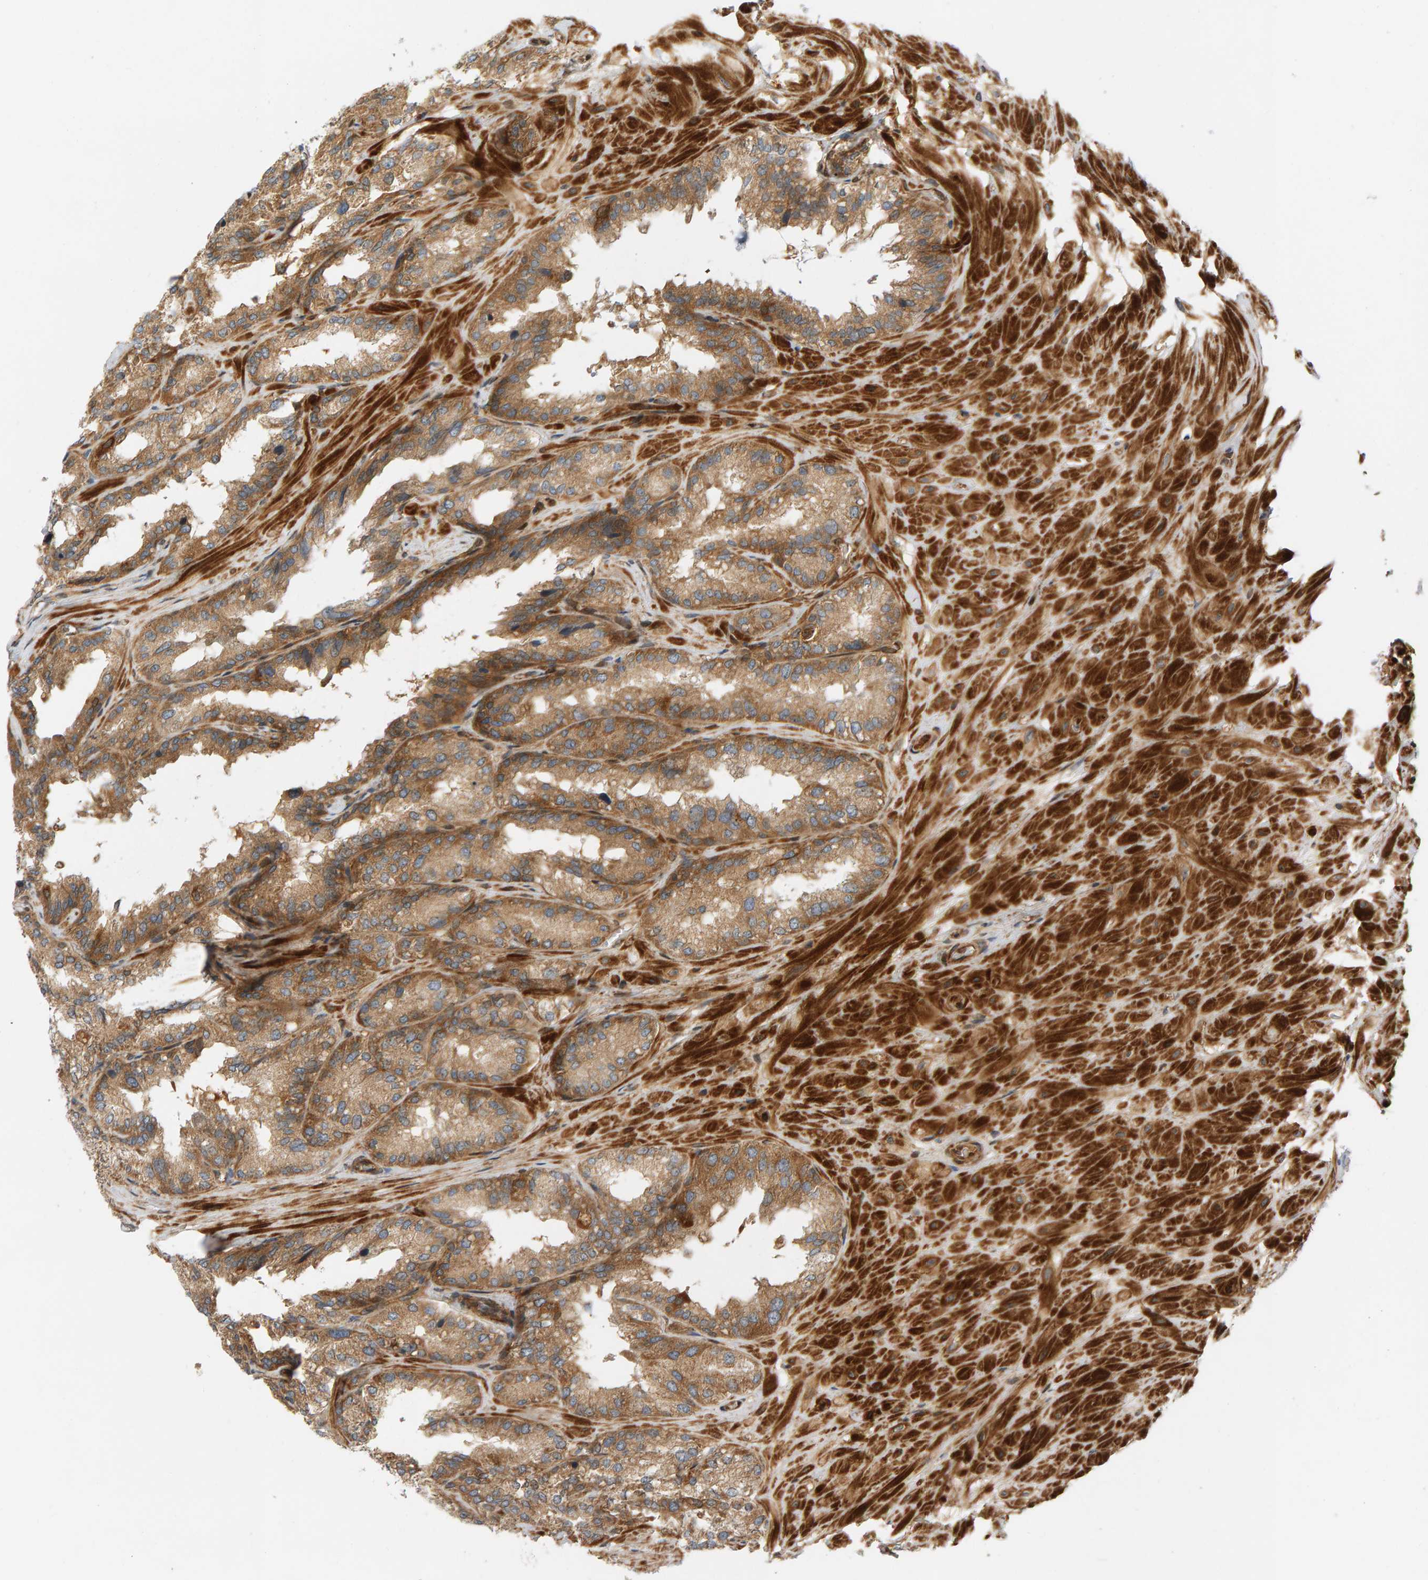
{"staining": {"intensity": "moderate", "quantity": ">75%", "location": "cytoplasmic/membranous"}, "tissue": "seminal vesicle", "cell_type": "Glandular cells", "image_type": "normal", "snomed": [{"axis": "morphology", "description": "Normal tissue, NOS"}, {"axis": "topography", "description": "Prostate"}, {"axis": "topography", "description": "Seminal veicle"}], "caption": "A brown stain shows moderate cytoplasmic/membranous expression of a protein in glandular cells of benign human seminal vesicle. (IHC, brightfield microscopy, high magnification).", "gene": "BAHCC1", "patient": {"sex": "male", "age": 51}}